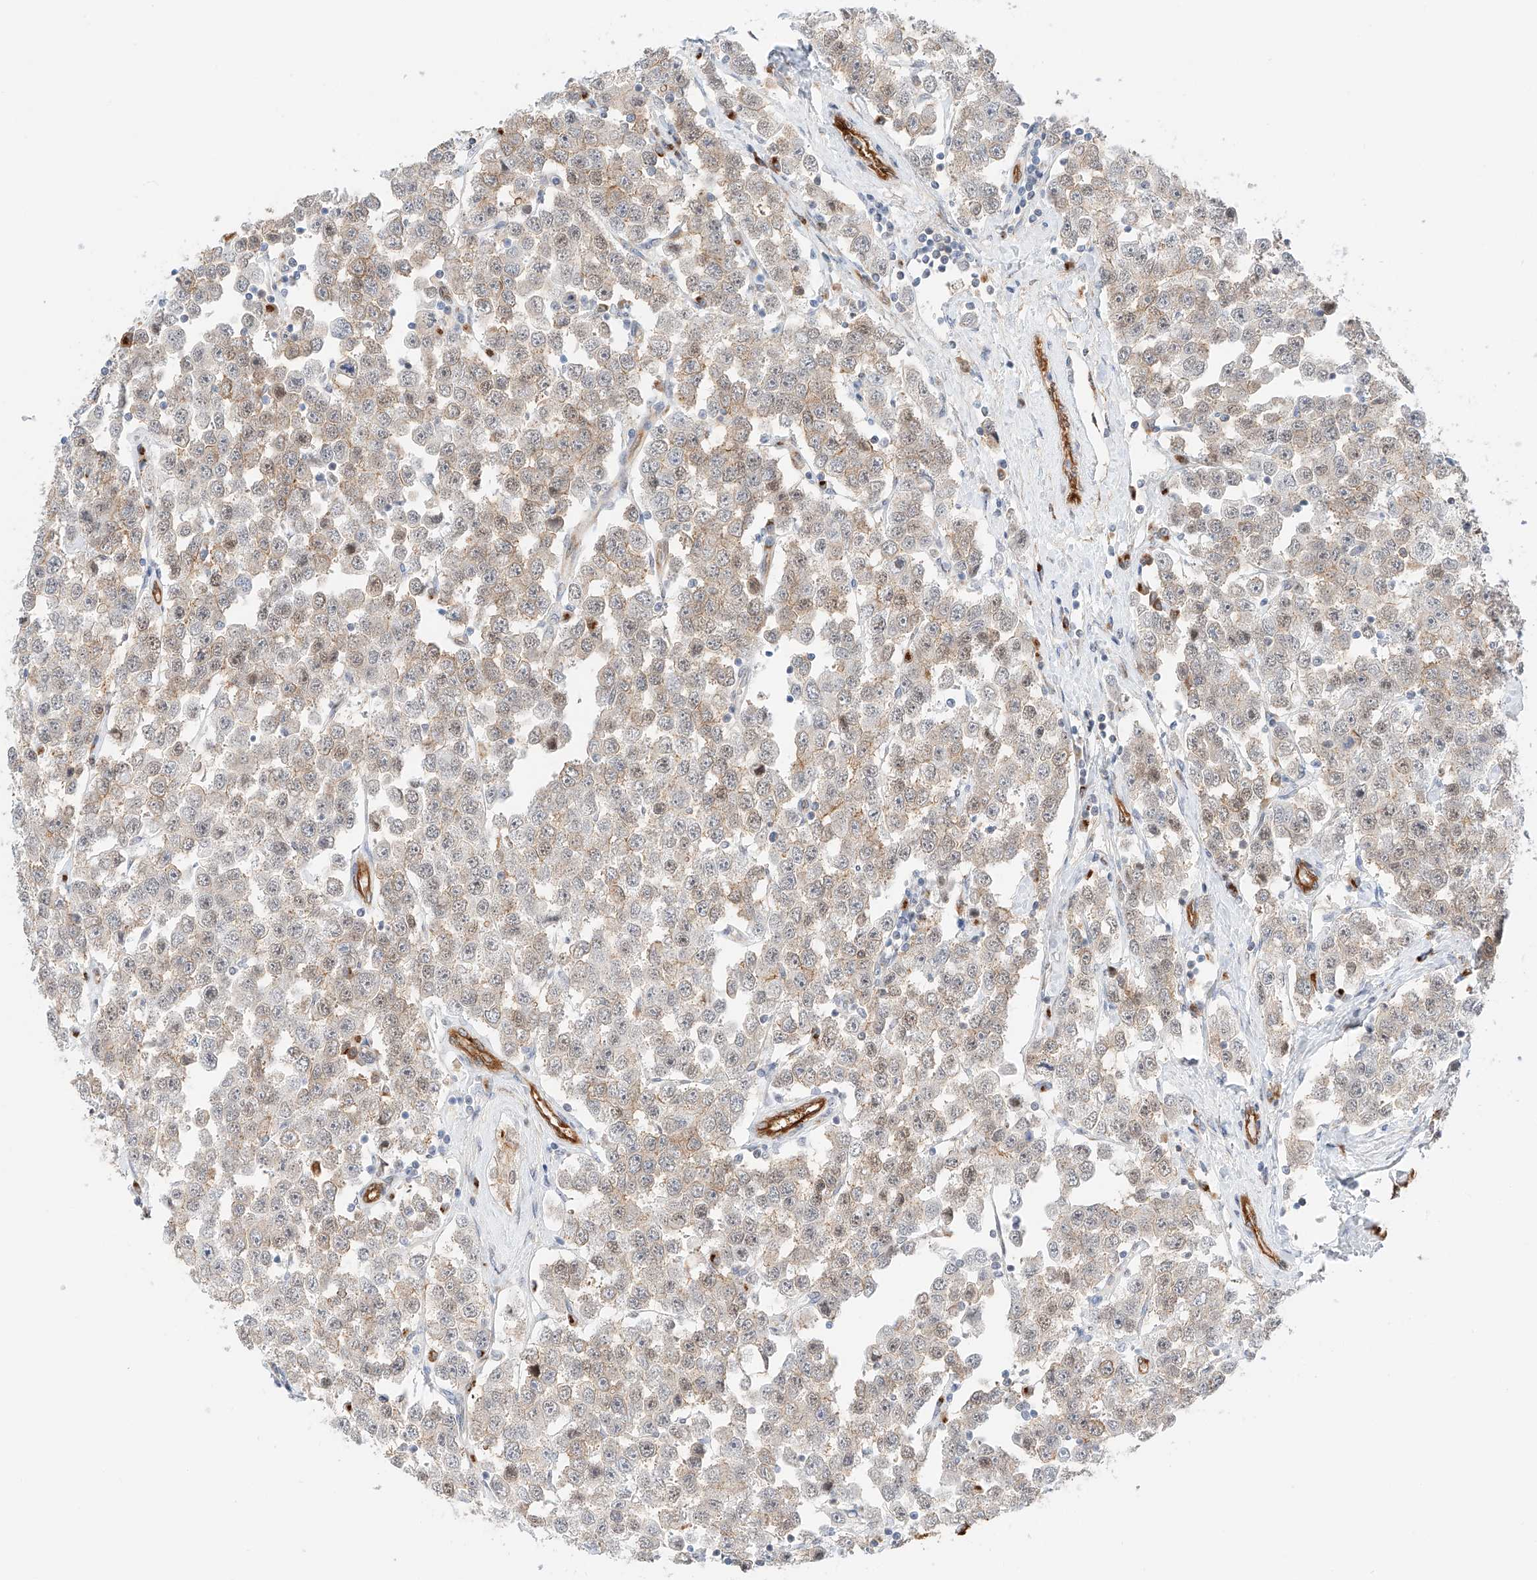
{"staining": {"intensity": "weak", "quantity": "25%-75%", "location": "cytoplasmic/membranous,nuclear"}, "tissue": "testis cancer", "cell_type": "Tumor cells", "image_type": "cancer", "snomed": [{"axis": "morphology", "description": "Seminoma, NOS"}, {"axis": "topography", "description": "Testis"}], "caption": "Protein expression analysis of testis cancer (seminoma) reveals weak cytoplasmic/membranous and nuclear expression in about 25%-75% of tumor cells.", "gene": "CARMIL1", "patient": {"sex": "male", "age": 28}}